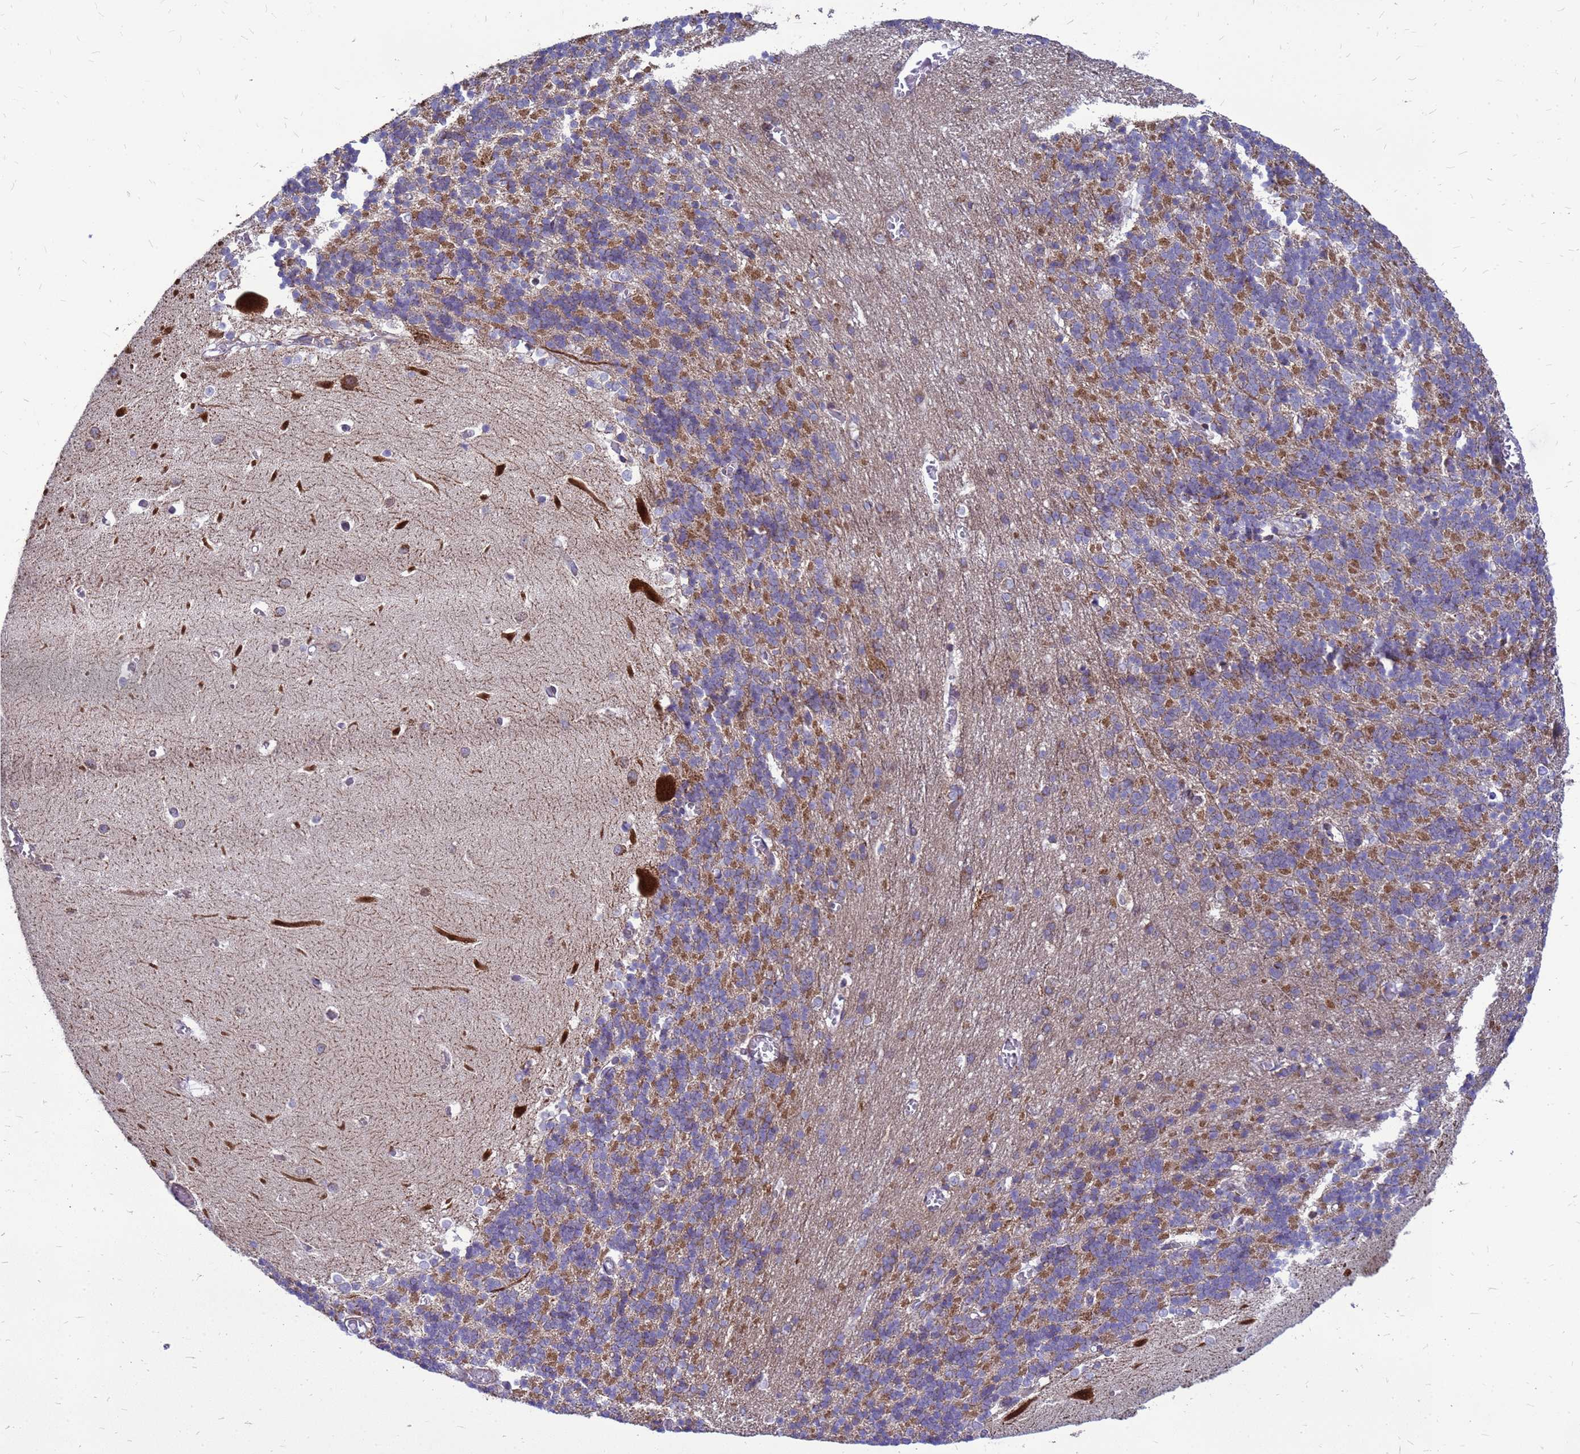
{"staining": {"intensity": "strong", "quantity": "25%-75%", "location": "cytoplasmic/membranous"}, "tissue": "cerebellum", "cell_type": "Cells in granular layer", "image_type": "normal", "snomed": [{"axis": "morphology", "description": "Normal tissue, NOS"}, {"axis": "topography", "description": "Cerebellum"}], "caption": "Cells in granular layer display strong cytoplasmic/membranous positivity in about 25%-75% of cells in benign cerebellum. Nuclei are stained in blue.", "gene": "FSTL4", "patient": {"sex": "male", "age": 37}}